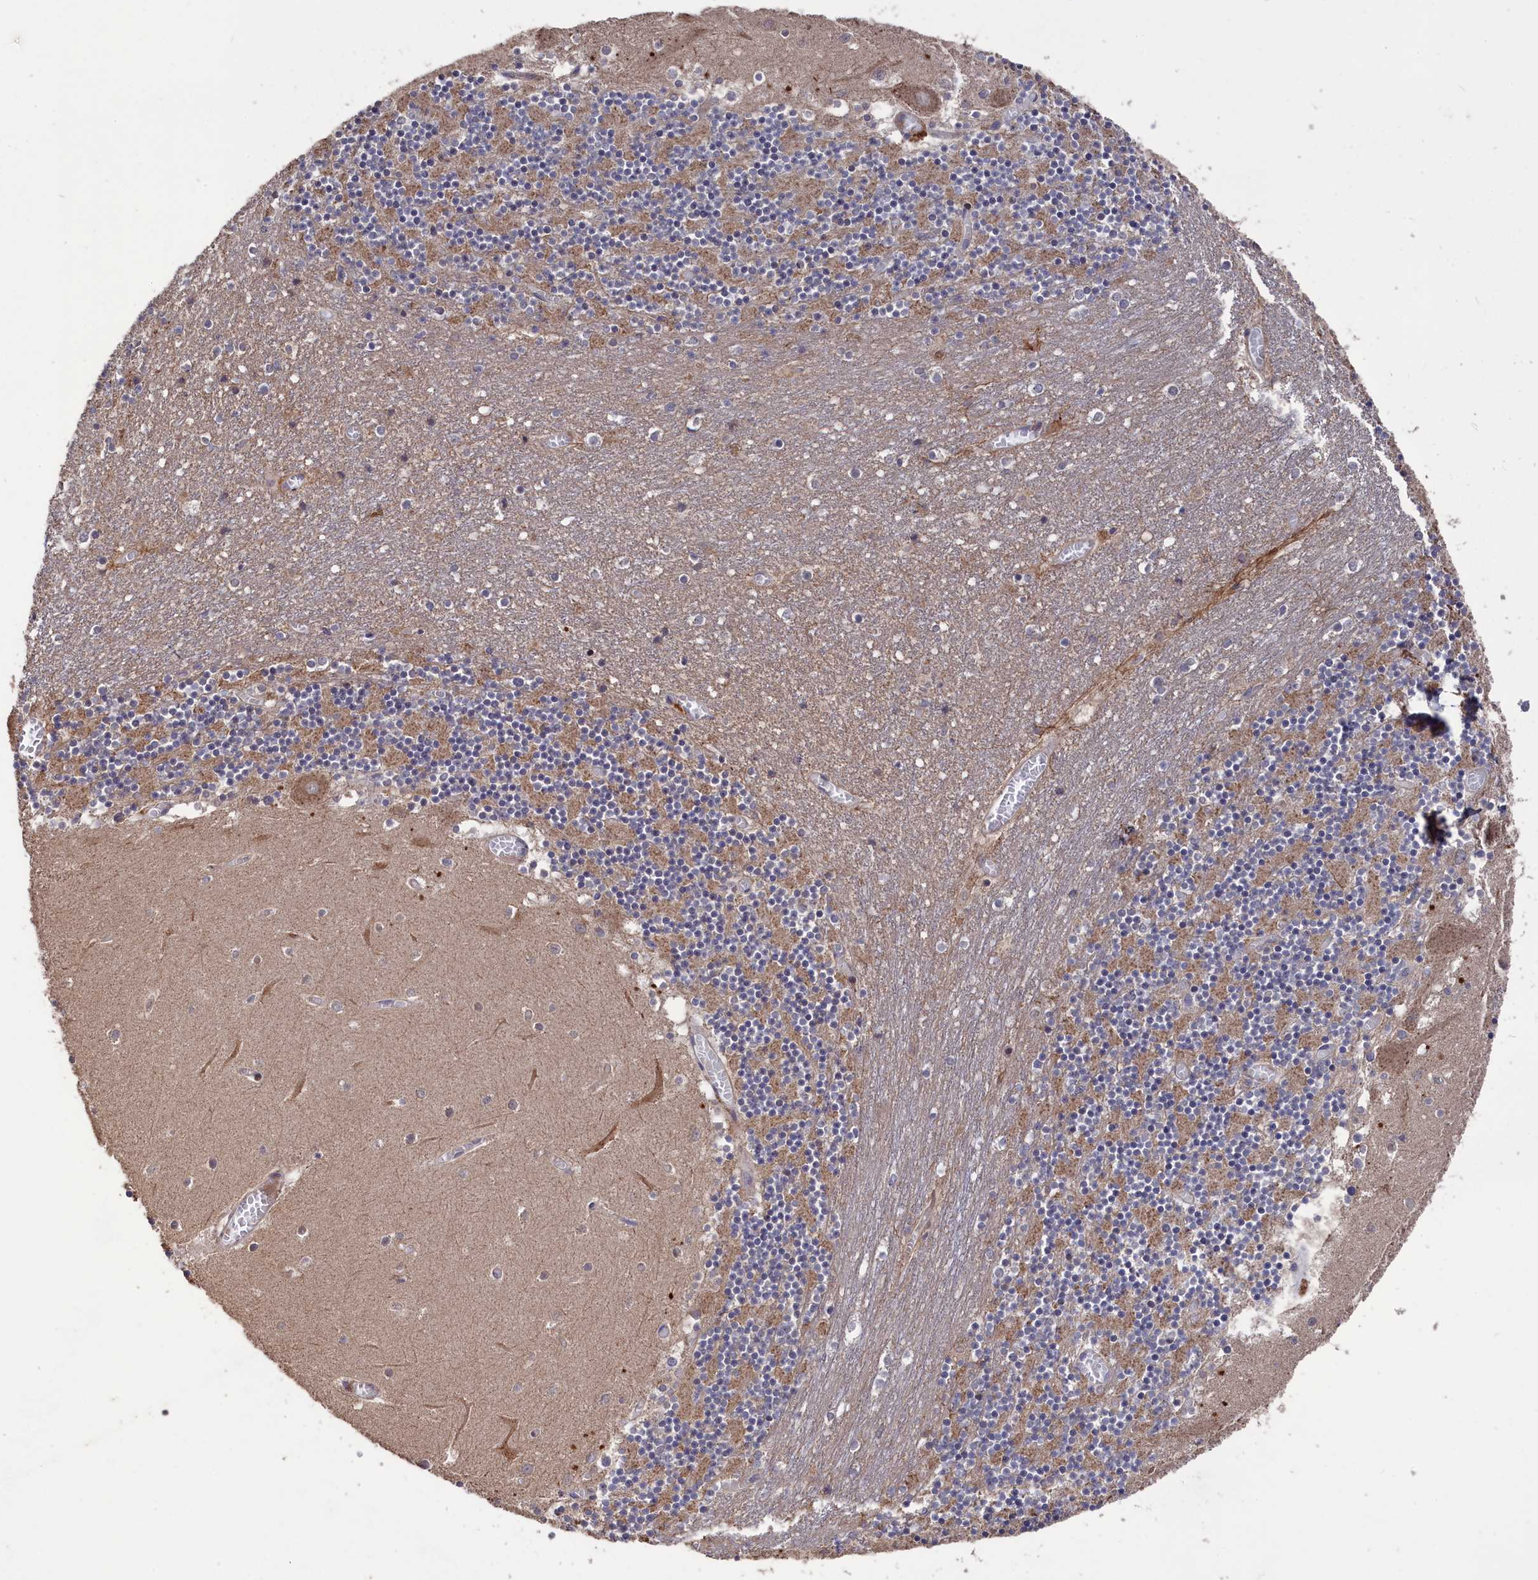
{"staining": {"intensity": "moderate", "quantity": "<25%", "location": "cytoplasmic/membranous"}, "tissue": "cerebellum", "cell_type": "Cells in granular layer", "image_type": "normal", "snomed": [{"axis": "morphology", "description": "Normal tissue, NOS"}, {"axis": "topography", "description": "Cerebellum"}], "caption": "High-power microscopy captured an IHC image of unremarkable cerebellum, revealing moderate cytoplasmic/membranous positivity in approximately <25% of cells in granular layer. (IHC, brightfield microscopy, high magnification).", "gene": "TMC5", "patient": {"sex": "female", "age": 28}}